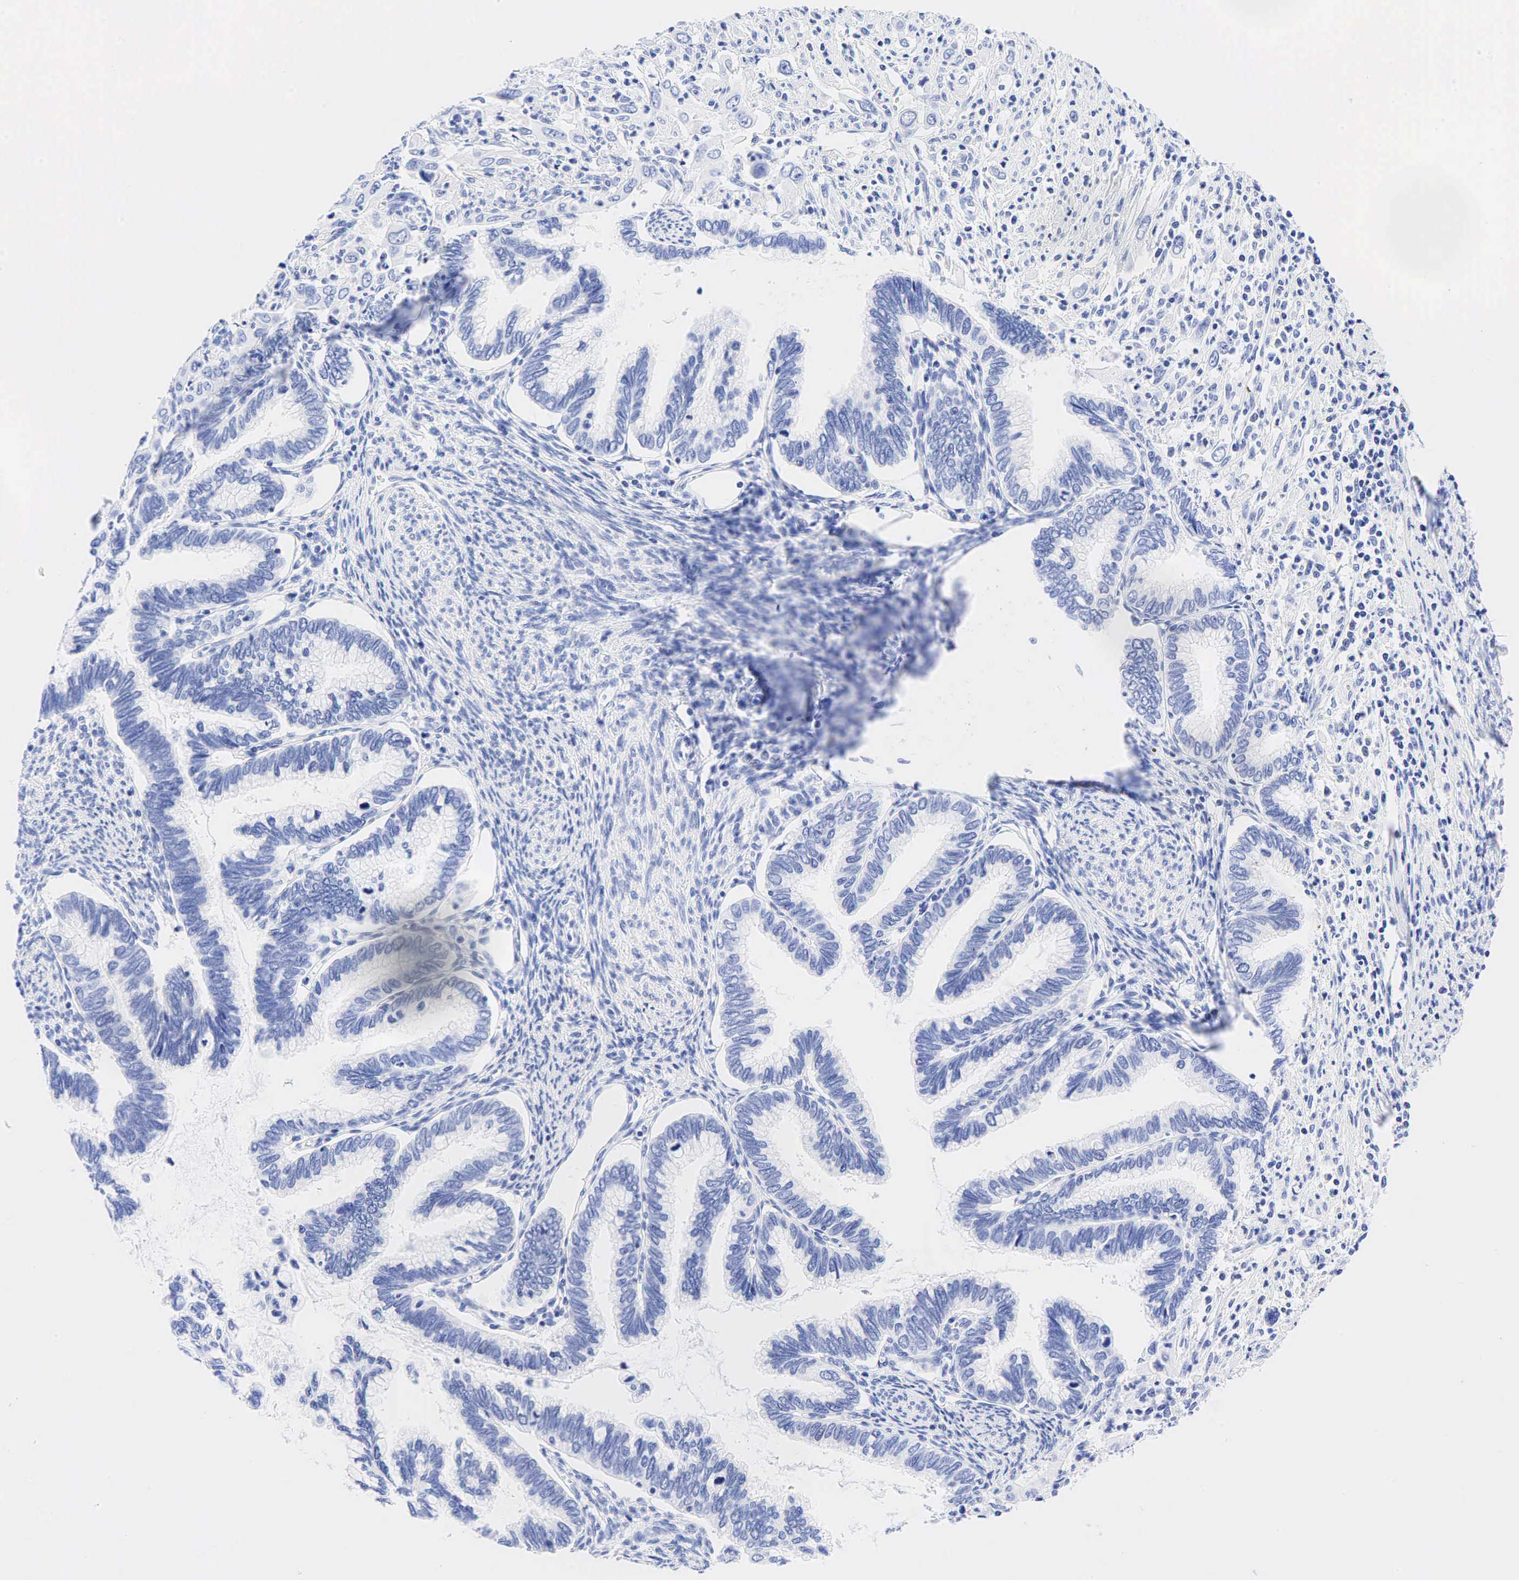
{"staining": {"intensity": "negative", "quantity": "none", "location": "none"}, "tissue": "cervical cancer", "cell_type": "Tumor cells", "image_type": "cancer", "snomed": [{"axis": "morphology", "description": "Adenocarcinoma, NOS"}, {"axis": "topography", "description": "Cervix"}], "caption": "The immunohistochemistry photomicrograph has no significant expression in tumor cells of cervical adenocarcinoma tissue.", "gene": "CHGA", "patient": {"sex": "female", "age": 49}}